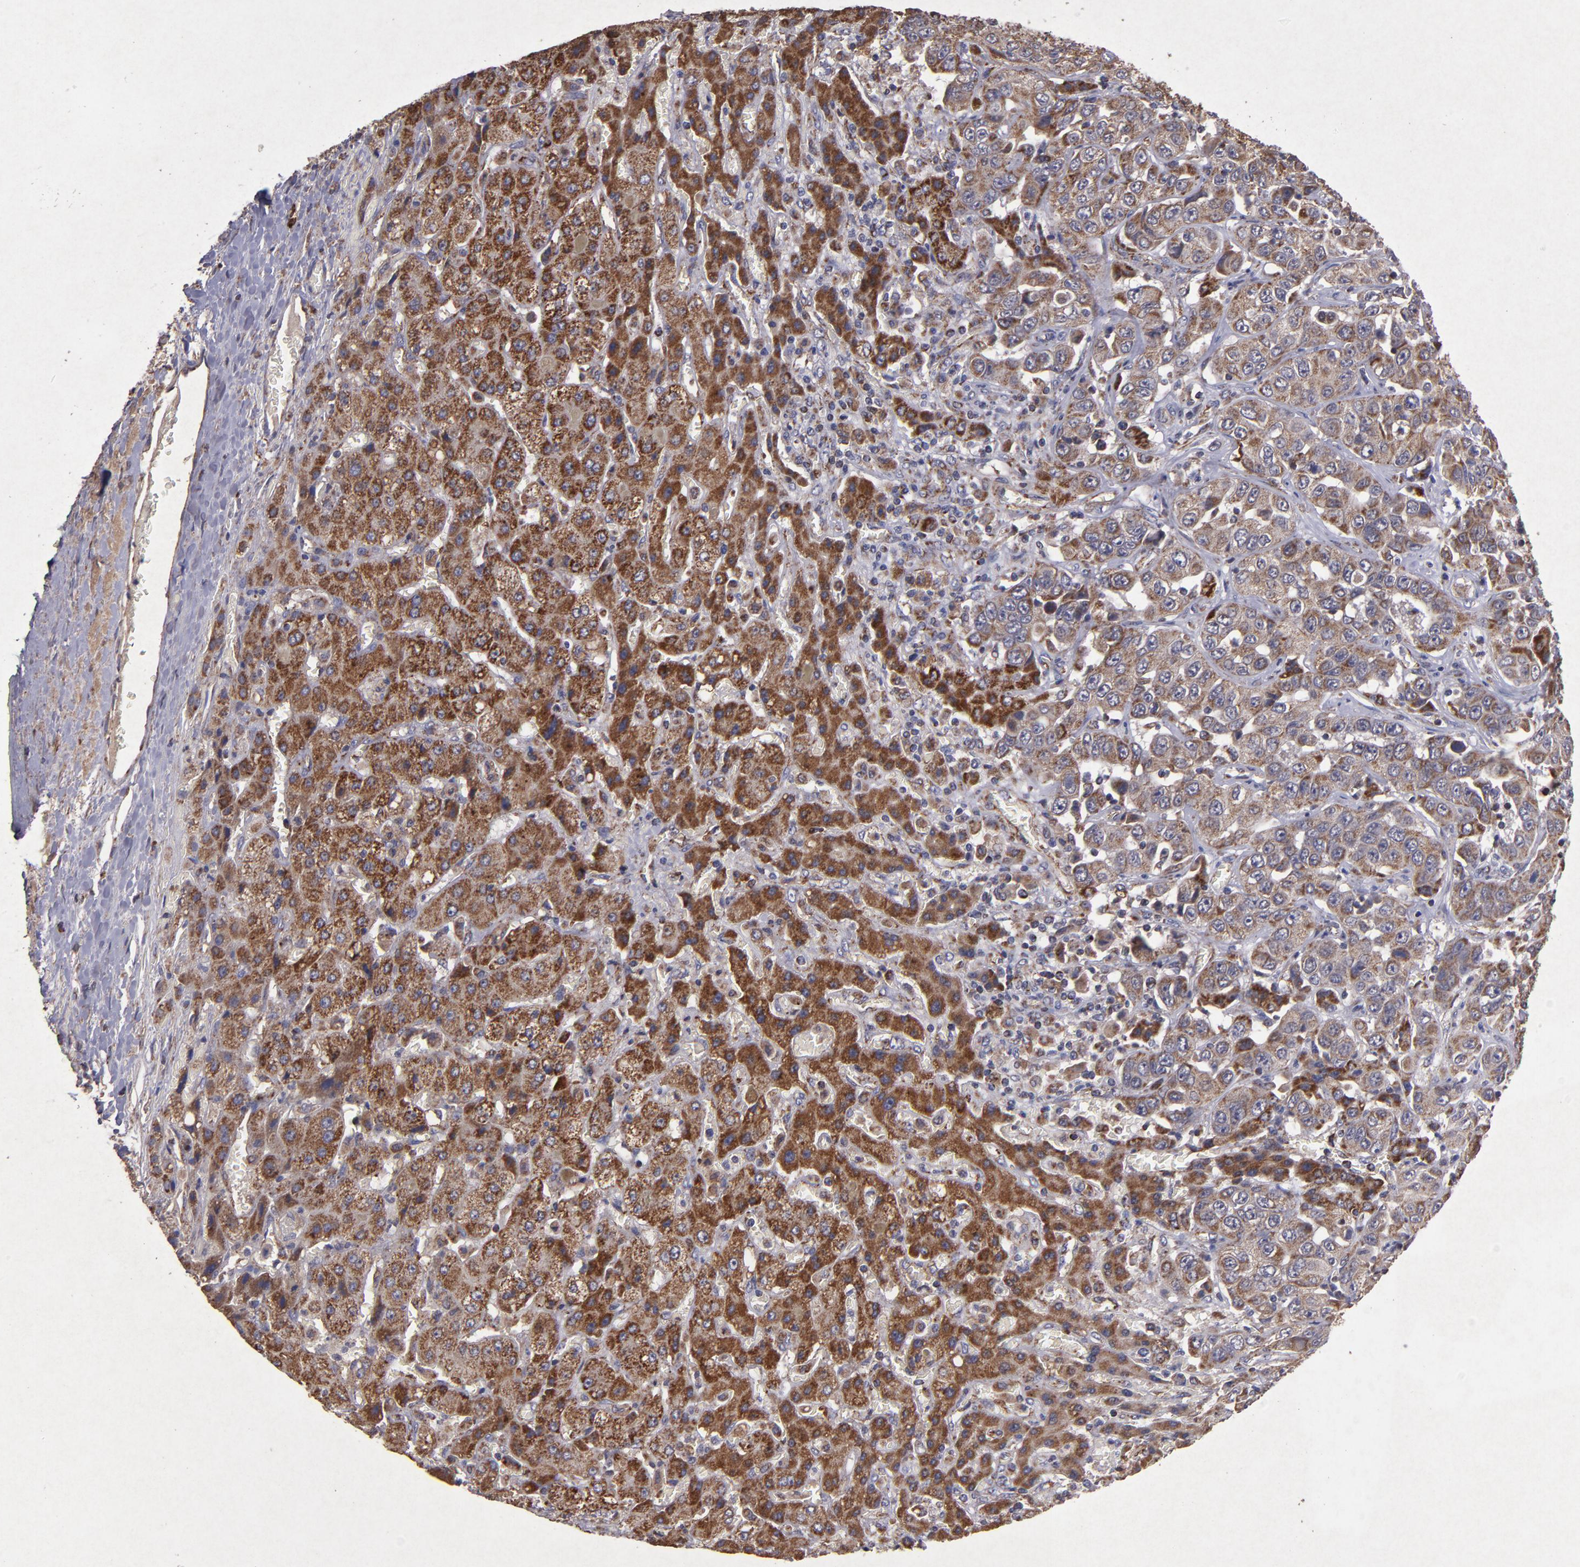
{"staining": {"intensity": "moderate", "quantity": ">75%", "location": "cytoplasmic/membranous"}, "tissue": "liver cancer", "cell_type": "Tumor cells", "image_type": "cancer", "snomed": [{"axis": "morphology", "description": "Cholangiocarcinoma"}, {"axis": "topography", "description": "Liver"}], "caption": "An immunohistochemistry micrograph of neoplastic tissue is shown. Protein staining in brown shows moderate cytoplasmic/membranous positivity in liver cancer within tumor cells.", "gene": "TIMM9", "patient": {"sex": "female", "age": 52}}